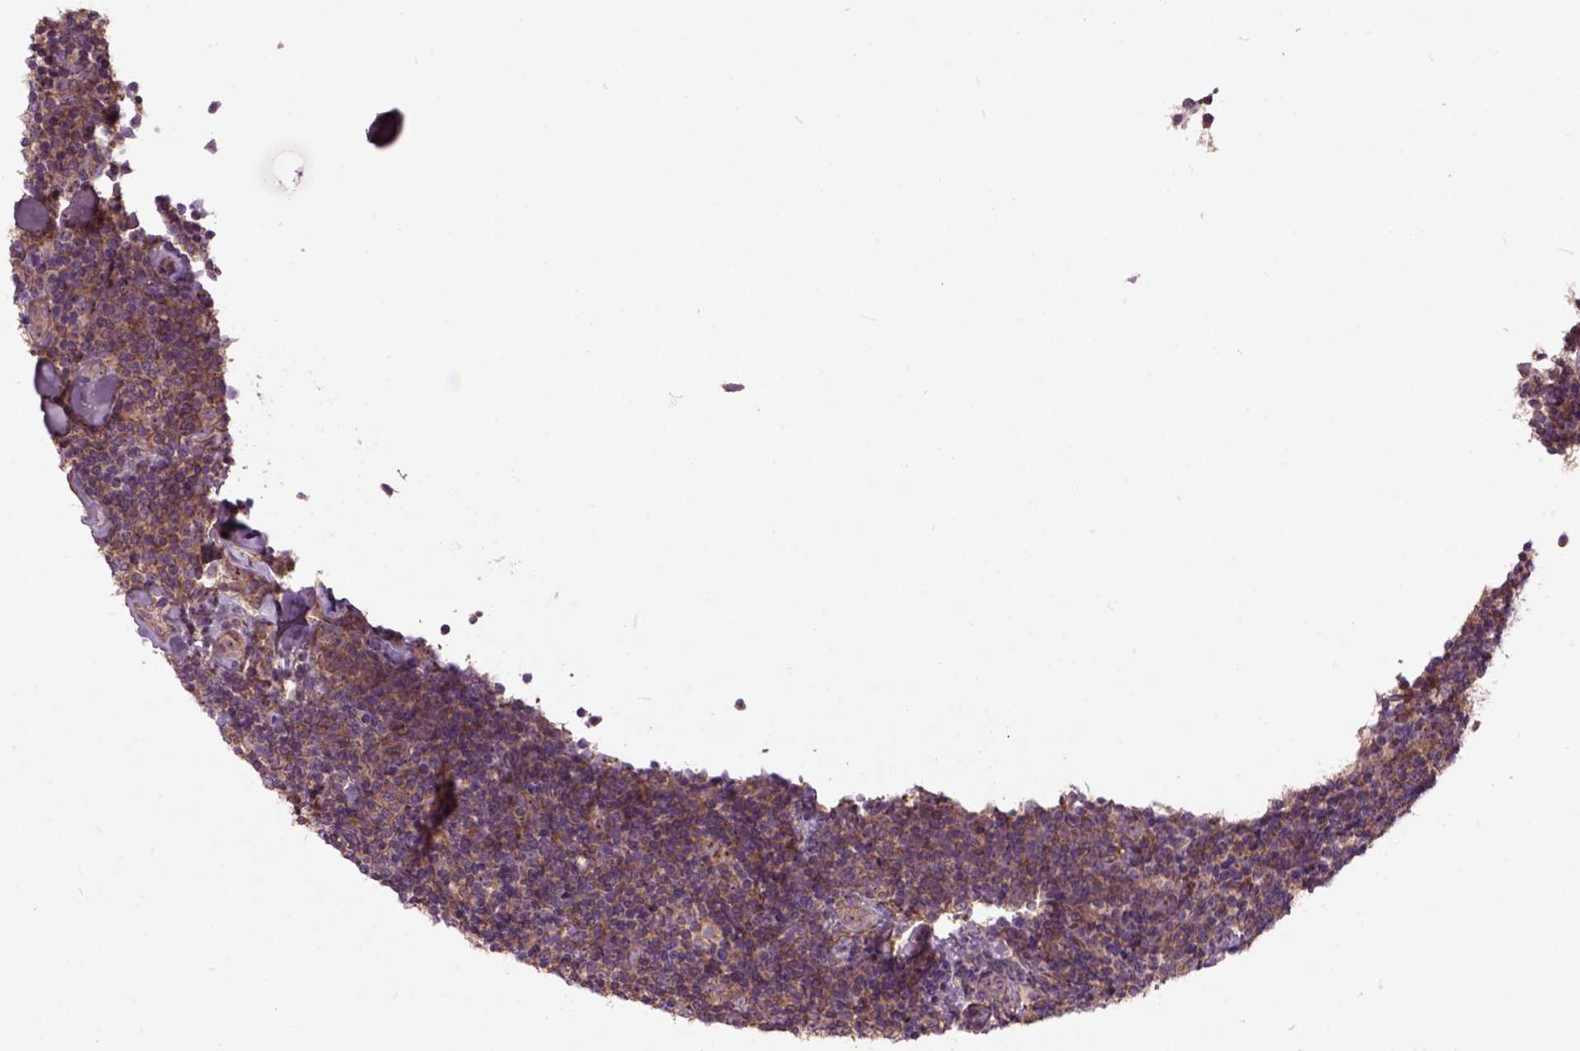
{"staining": {"intensity": "moderate", "quantity": ">75%", "location": "cytoplasmic/membranous"}, "tissue": "lymphoma", "cell_type": "Tumor cells", "image_type": "cancer", "snomed": [{"axis": "morphology", "description": "Malignant lymphoma, non-Hodgkin's type, Low grade"}, {"axis": "topography", "description": "Lymph node"}], "caption": "DAB immunohistochemical staining of lymphoma shows moderate cytoplasmic/membranous protein staining in about >75% of tumor cells.", "gene": "MAPT", "patient": {"sex": "female", "age": 56}}